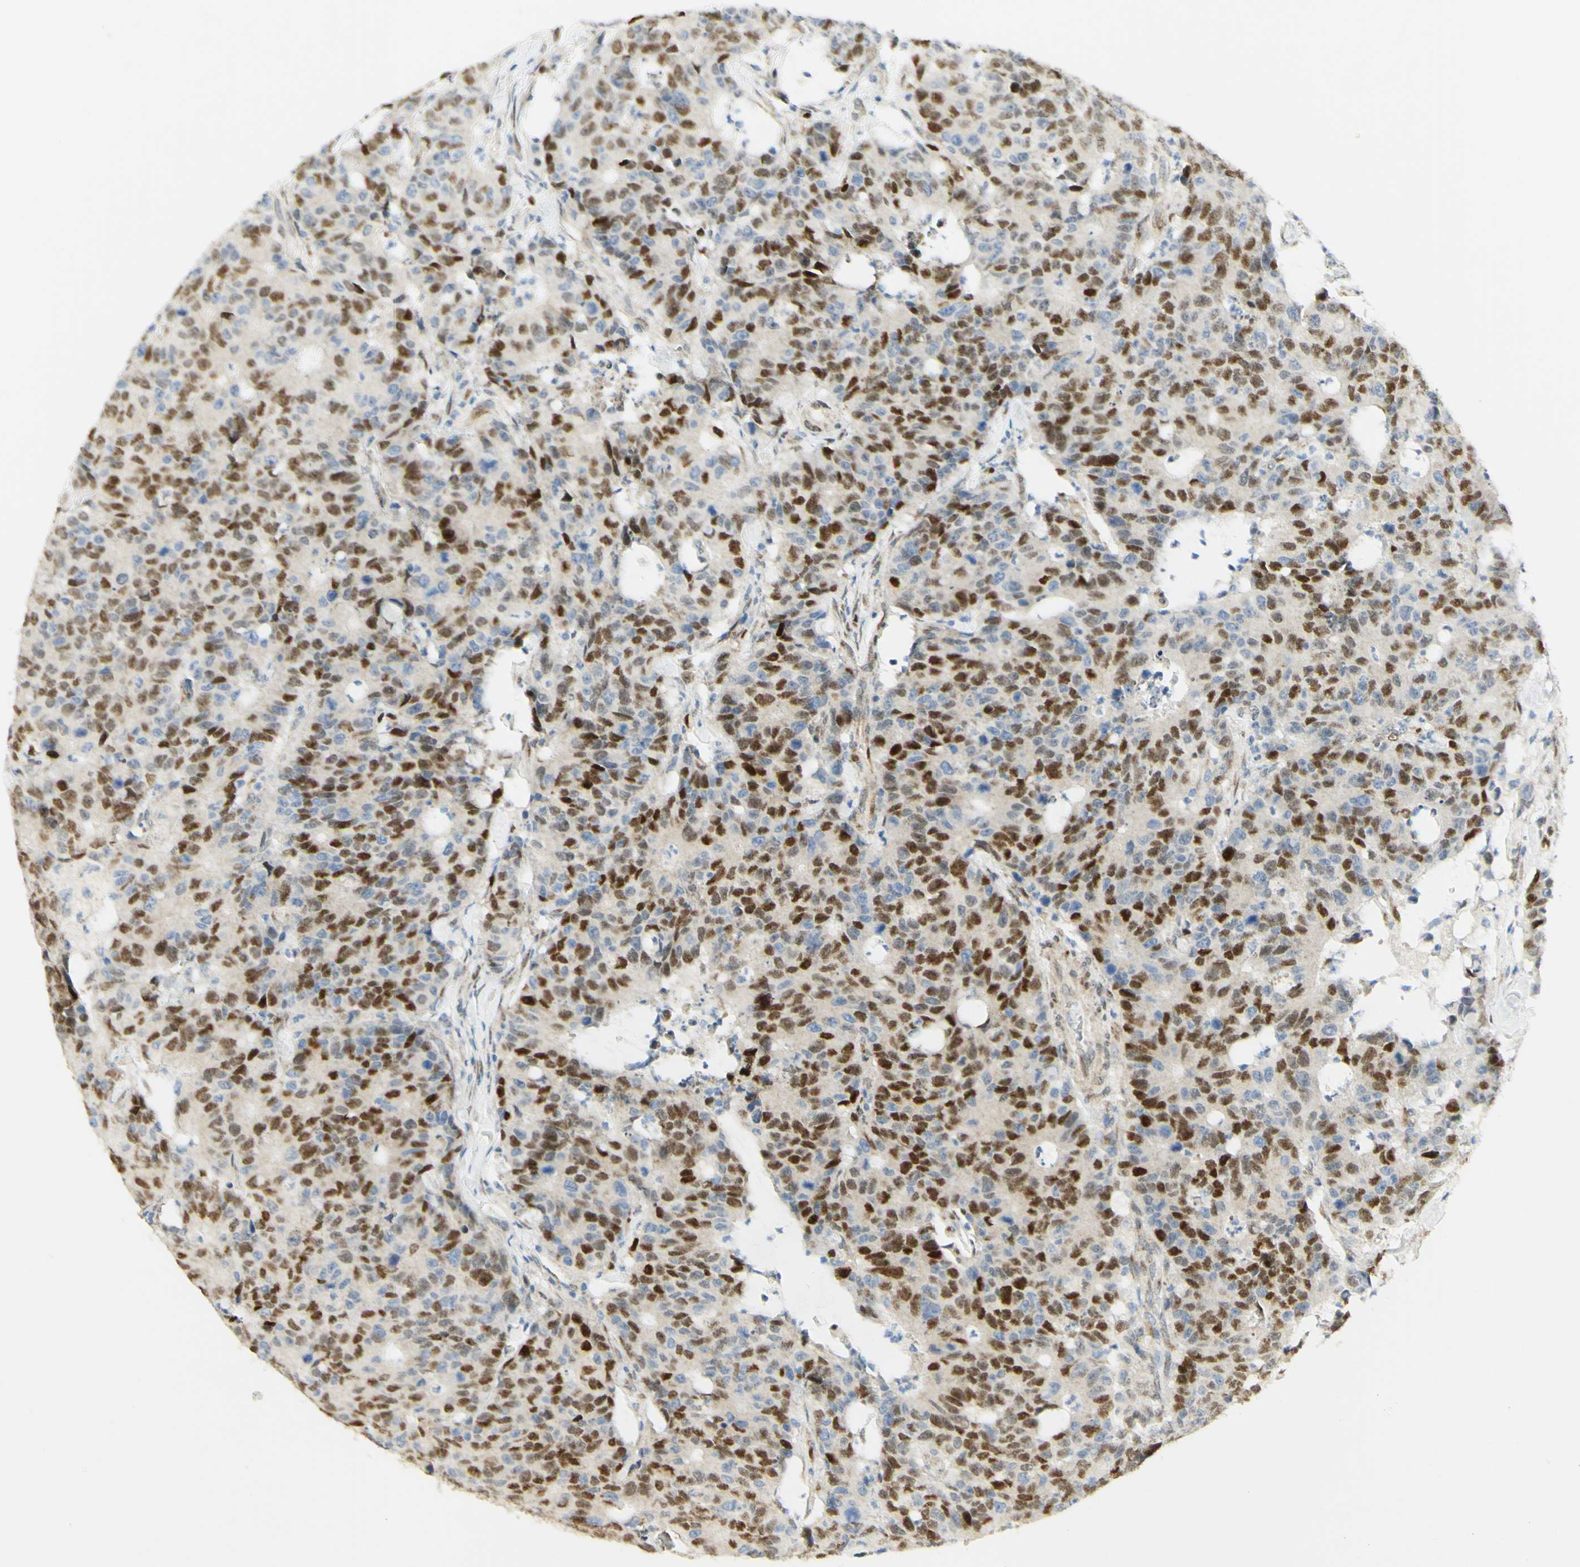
{"staining": {"intensity": "strong", "quantity": "25%-75%", "location": "nuclear"}, "tissue": "colorectal cancer", "cell_type": "Tumor cells", "image_type": "cancer", "snomed": [{"axis": "morphology", "description": "Adenocarcinoma, NOS"}, {"axis": "topography", "description": "Colon"}], "caption": "Immunohistochemical staining of human colorectal adenocarcinoma demonstrates high levels of strong nuclear protein positivity in about 25%-75% of tumor cells.", "gene": "E2F1", "patient": {"sex": "female", "age": 86}}